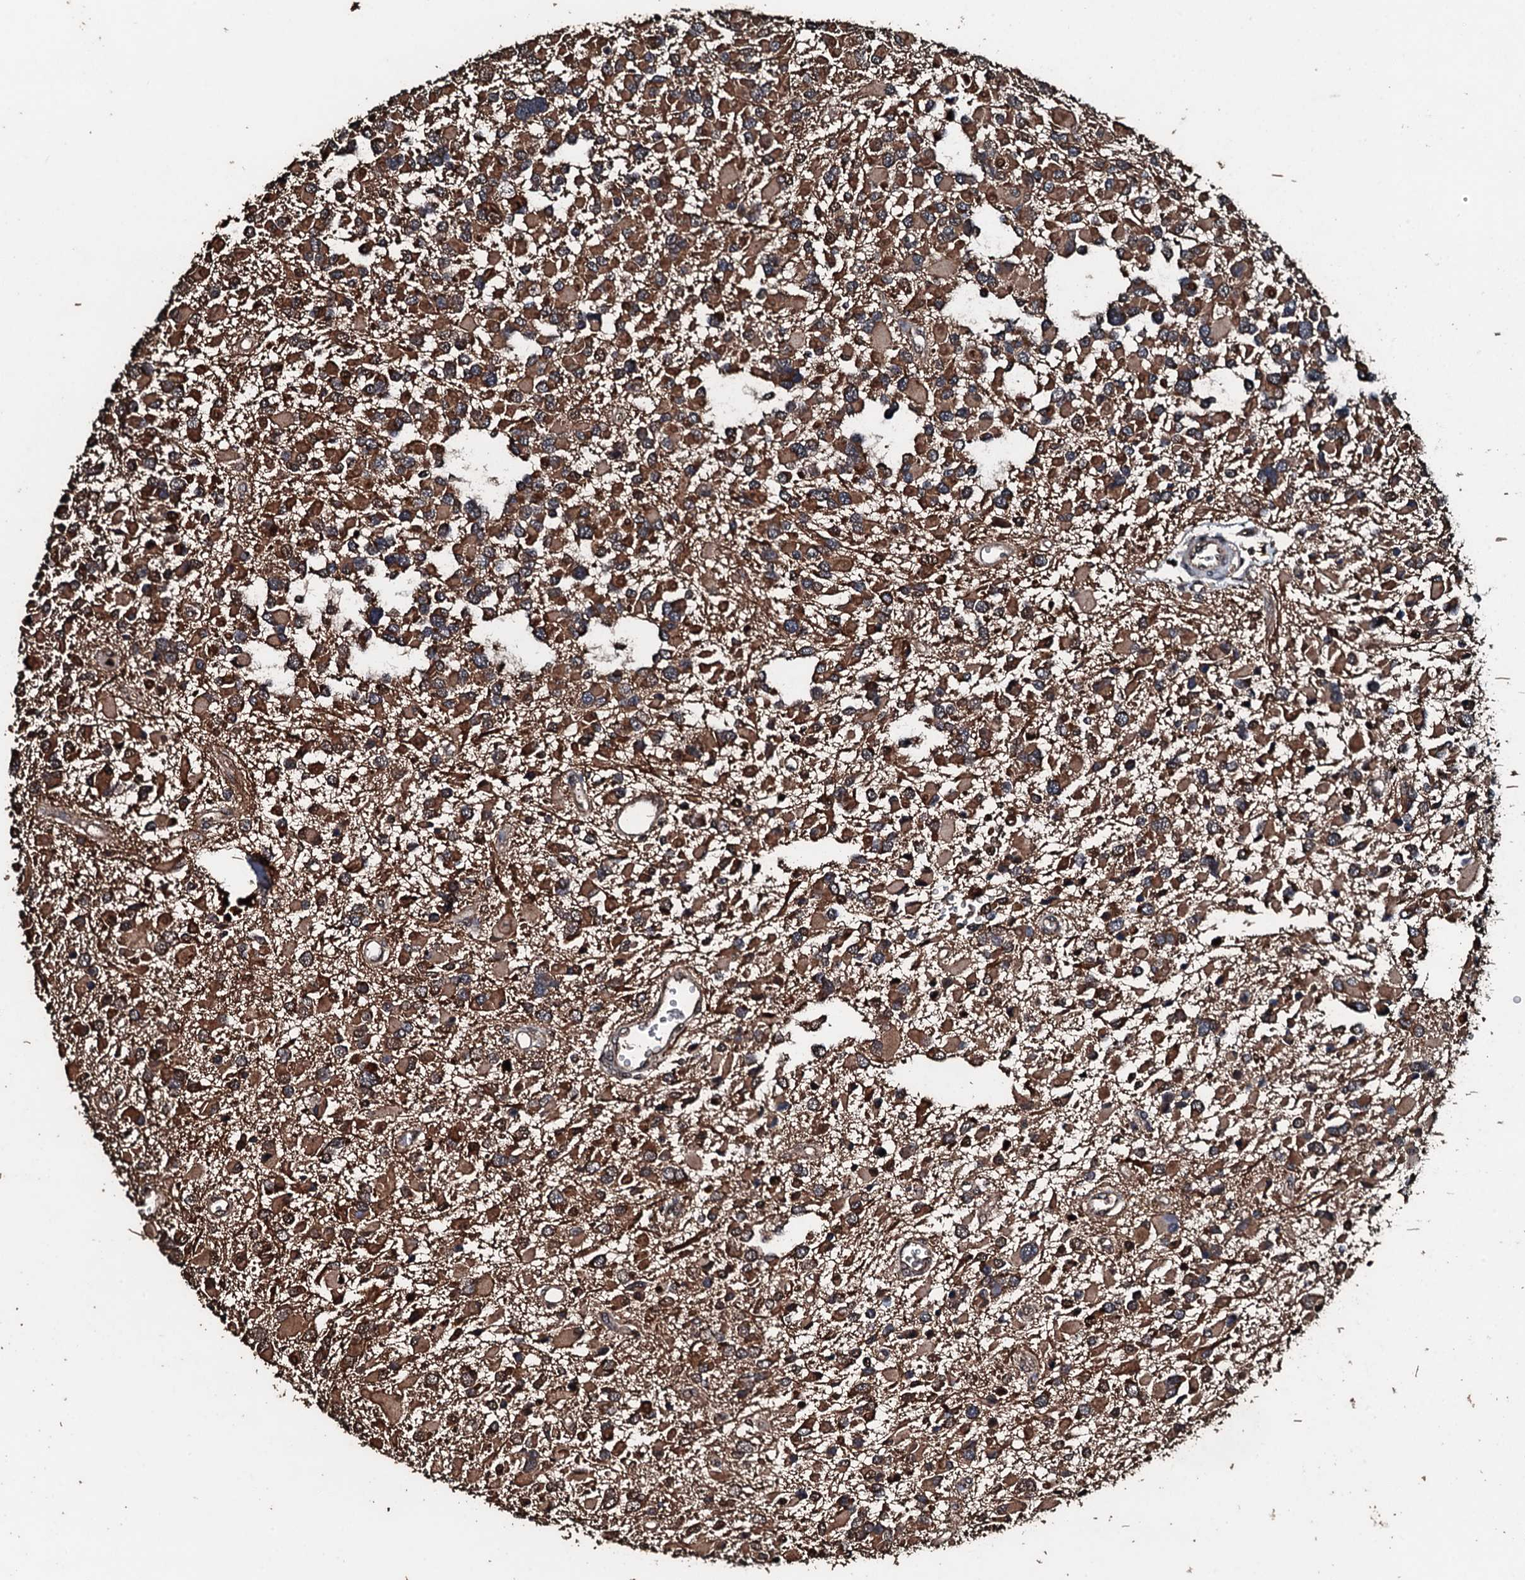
{"staining": {"intensity": "moderate", "quantity": ">75%", "location": "cytoplasmic/membranous"}, "tissue": "glioma", "cell_type": "Tumor cells", "image_type": "cancer", "snomed": [{"axis": "morphology", "description": "Glioma, malignant, High grade"}, {"axis": "topography", "description": "Brain"}], "caption": "There is medium levels of moderate cytoplasmic/membranous staining in tumor cells of glioma, as demonstrated by immunohistochemical staining (brown color).", "gene": "FAAP24", "patient": {"sex": "male", "age": 53}}